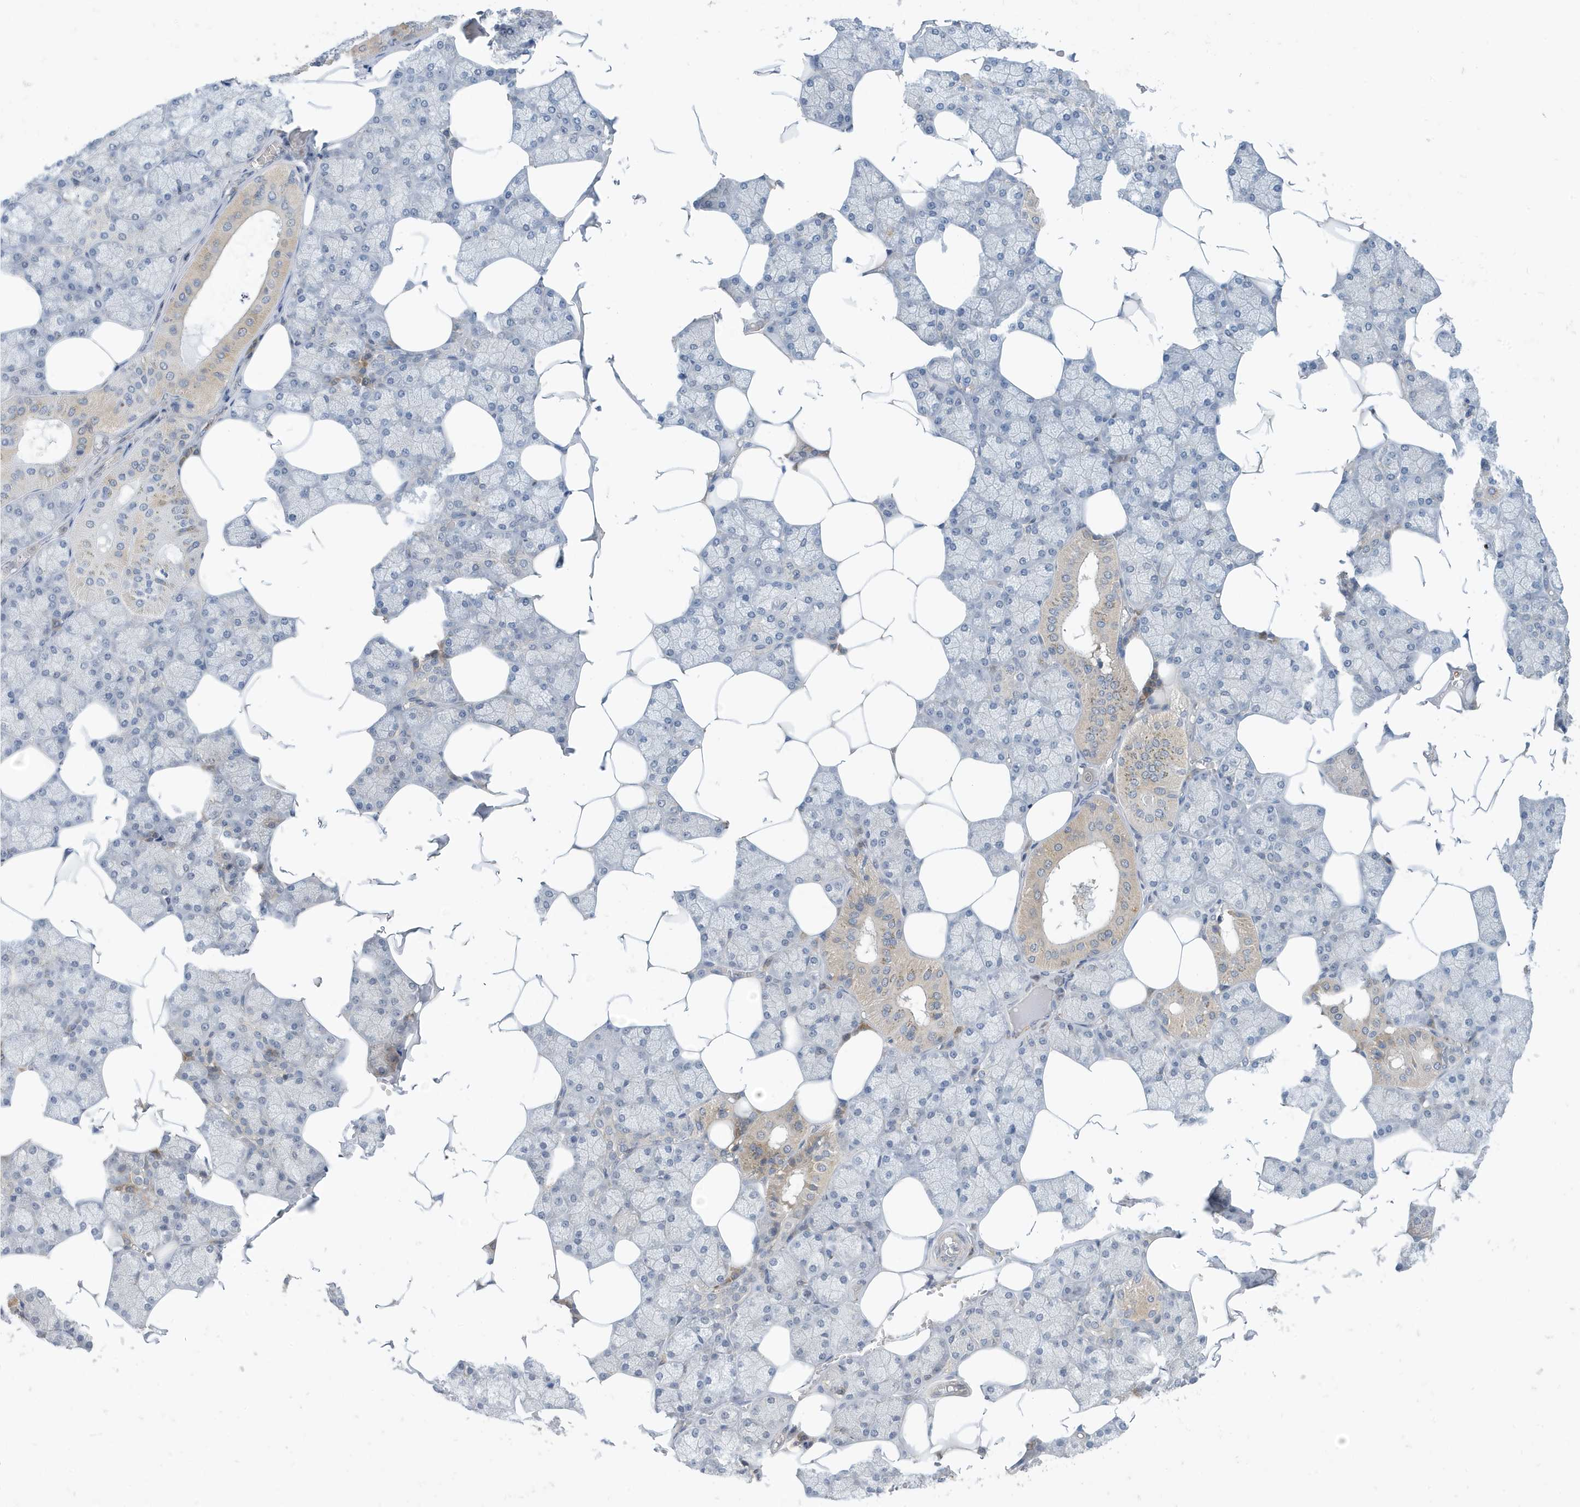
{"staining": {"intensity": "strong", "quantity": "<25%", "location": "cytoplasmic/membranous"}, "tissue": "salivary gland", "cell_type": "Glandular cells", "image_type": "normal", "snomed": [{"axis": "morphology", "description": "Normal tissue, NOS"}, {"axis": "topography", "description": "Salivary gland"}], "caption": "The photomicrograph displays staining of benign salivary gland, revealing strong cytoplasmic/membranous protein staining (brown color) within glandular cells.", "gene": "NSUN3", "patient": {"sex": "male", "age": 62}}